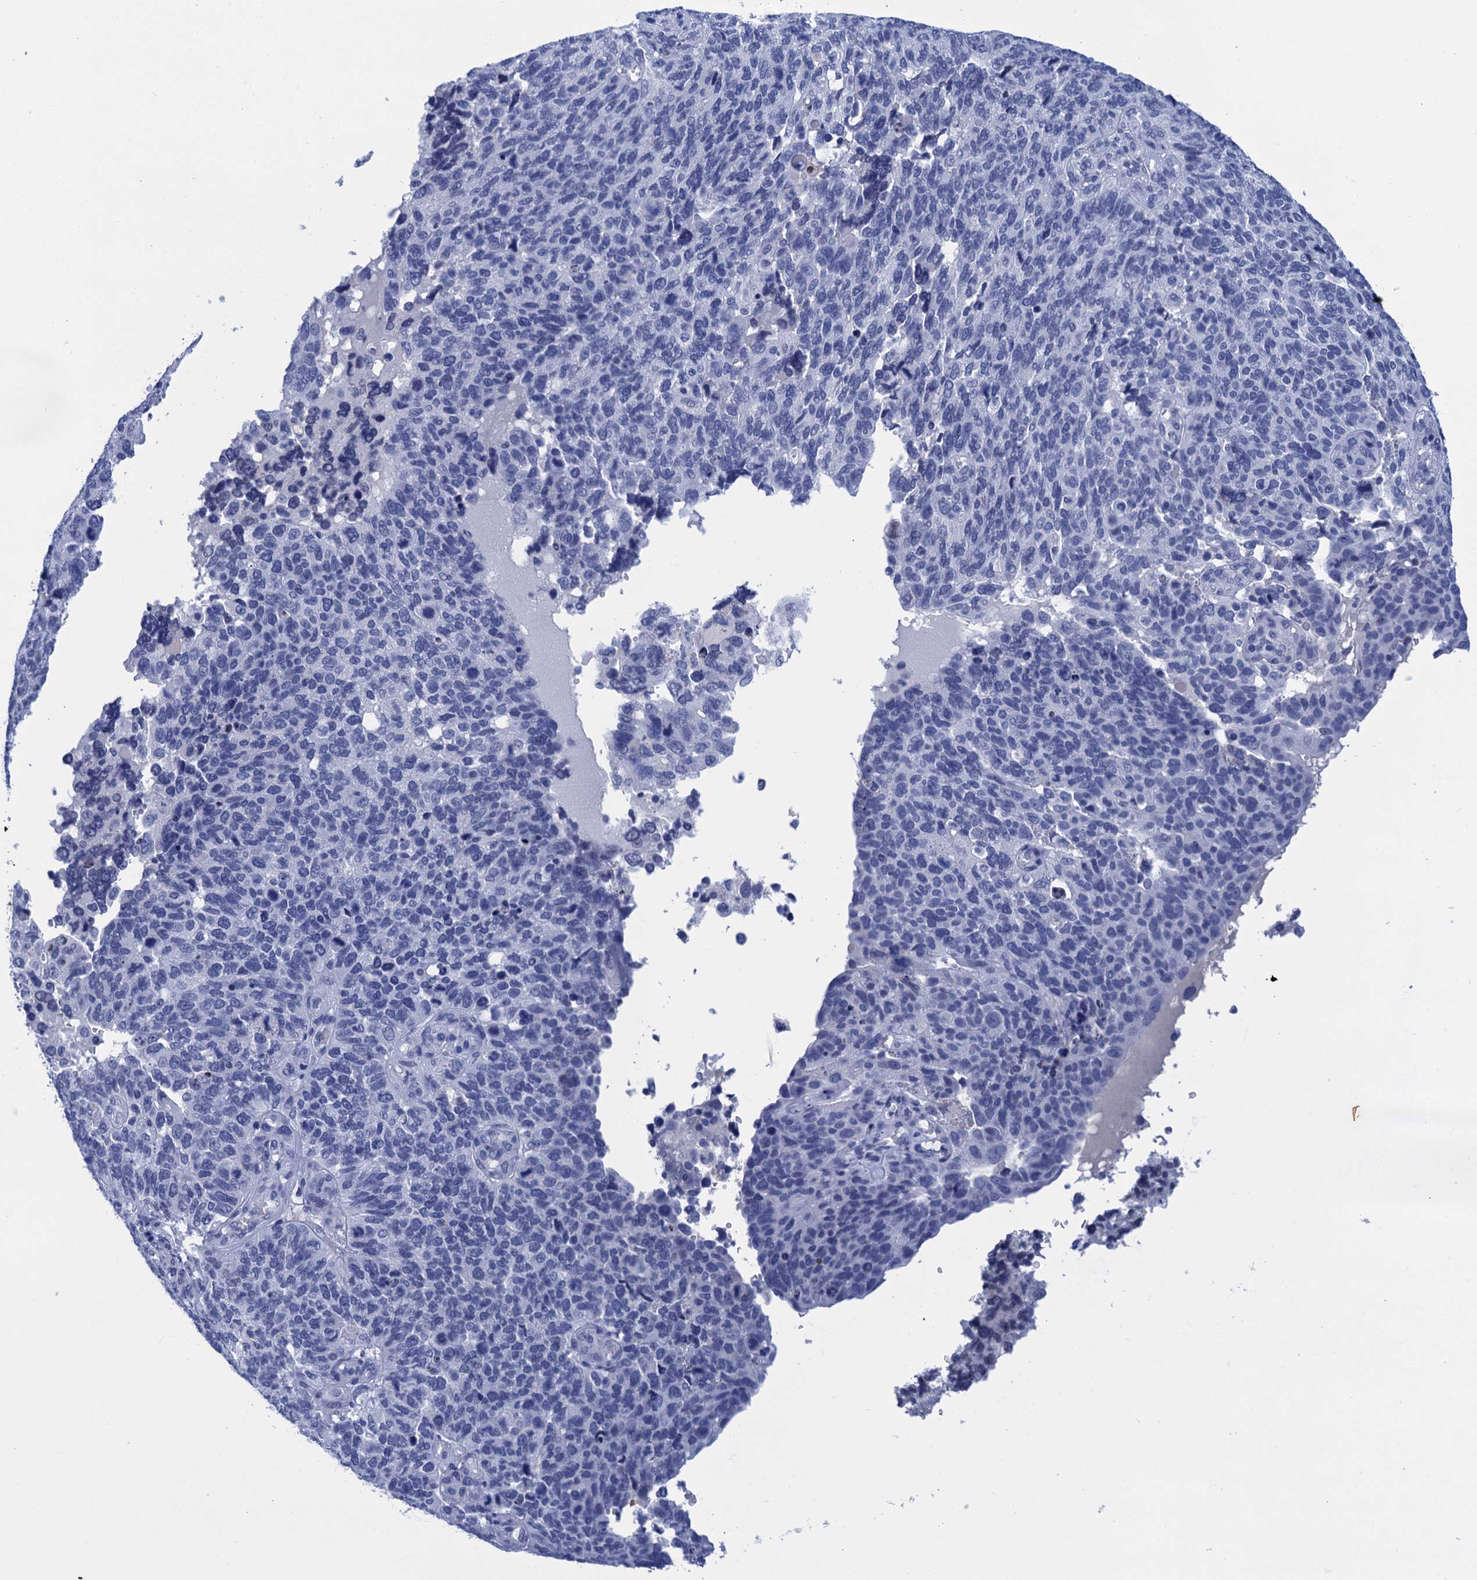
{"staining": {"intensity": "negative", "quantity": "none", "location": "none"}, "tissue": "endometrial cancer", "cell_type": "Tumor cells", "image_type": "cancer", "snomed": [{"axis": "morphology", "description": "Adenocarcinoma, NOS"}, {"axis": "topography", "description": "Endometrium"}], "caption": "DAB immunohistochemical staining of endometrial cancer (adenocarcinoma) reveals no significant positivity in tumor cells. Nuclei are stained in blue.", "gene": "METTL25", "patient": {"sex": "female", "age": 66}}